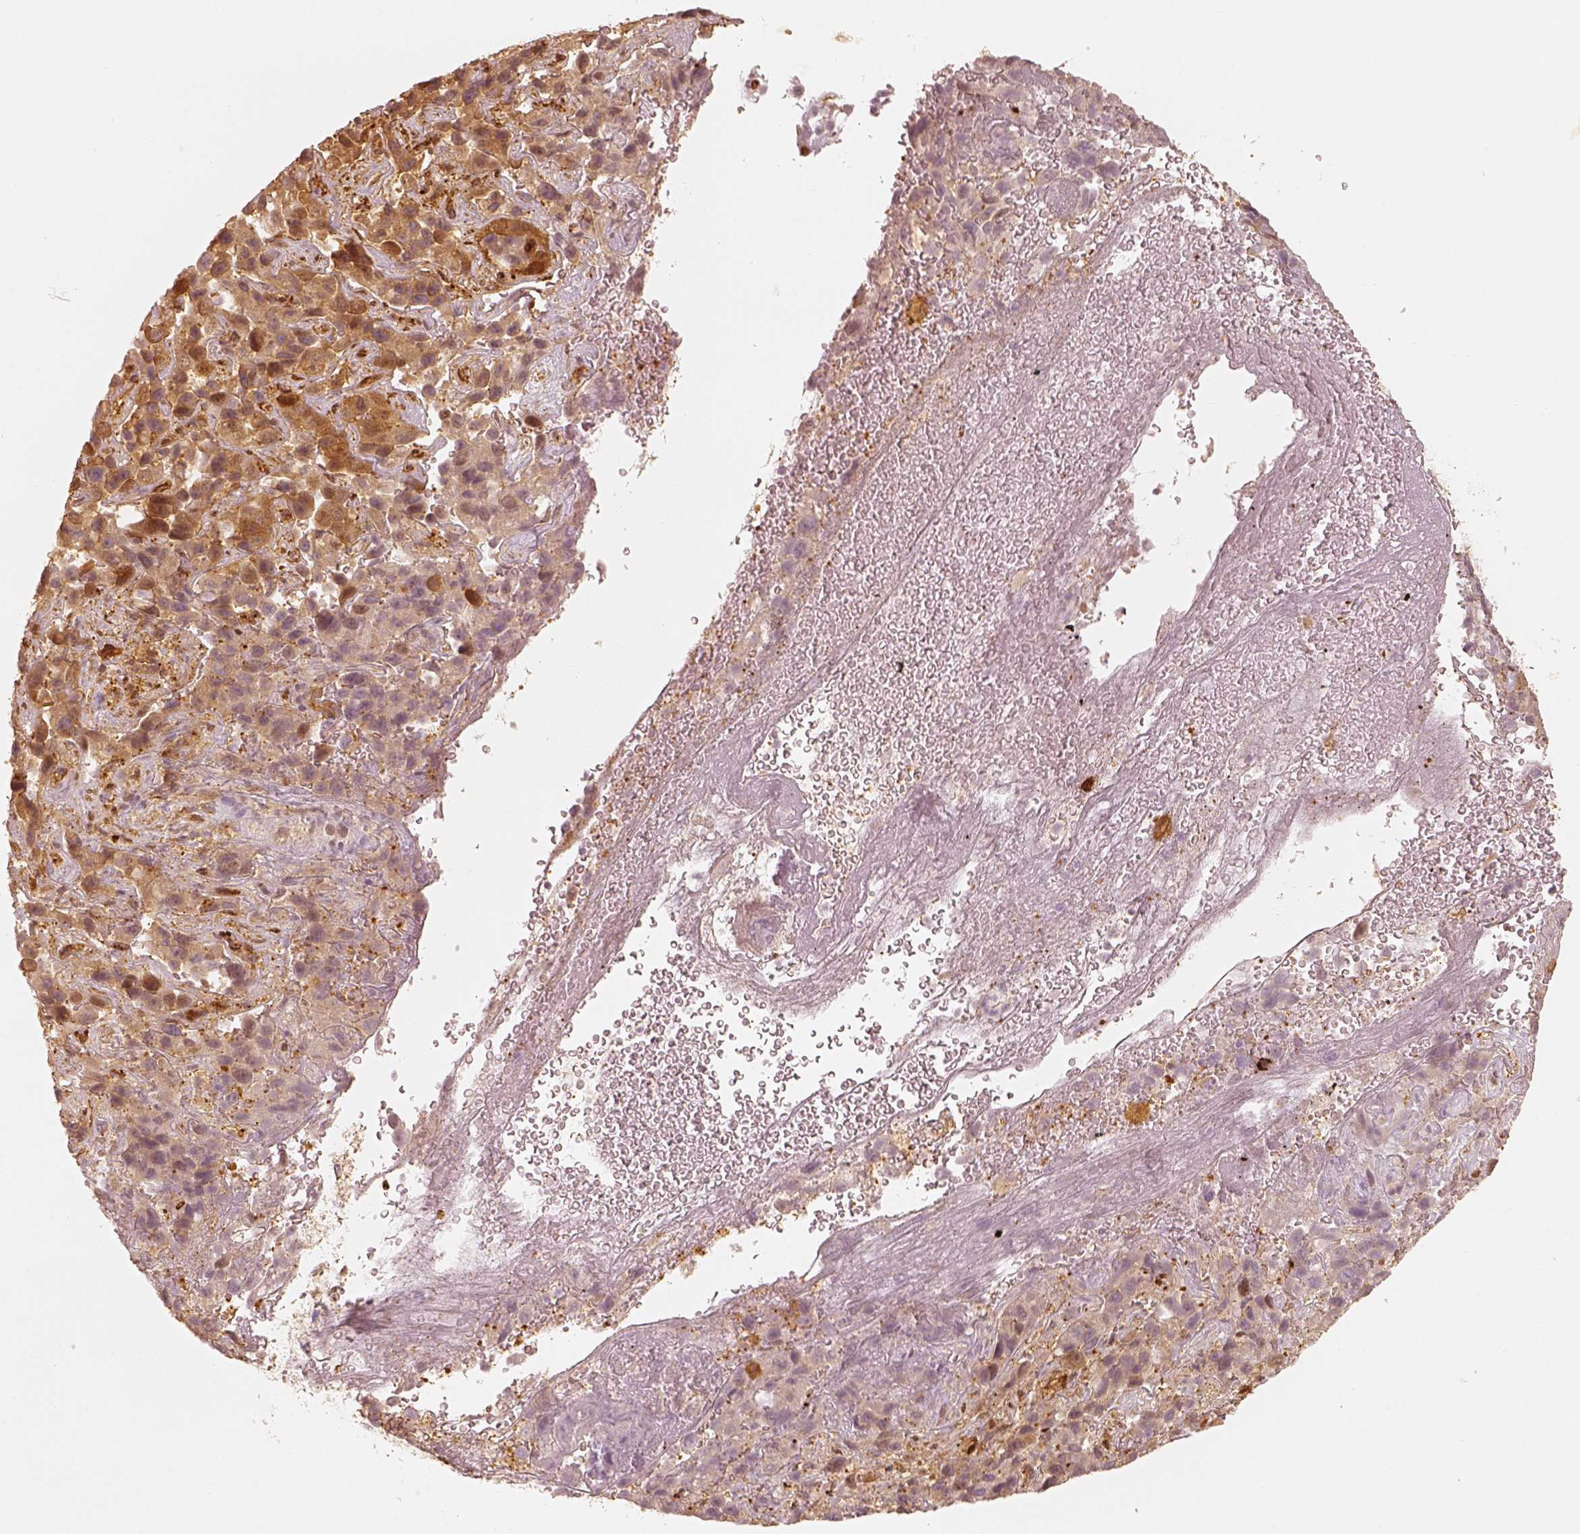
{"staining": {"intensity": "weak", "quantity": ">75%", "location": "cytoplasmic/membranous"}, "tissue": "liver cancer", "cell_type": "Tumor cells", "image_type": "cancer", "snomed": [{"axis": "morphology", "description": "Cholangiocarcinoma"}, {"axis": "topography", "description": "Liver"}], "caption": "Brown immunohistochemical staining in liver cancer (cholangiocarcinoma) displays weak cytoplasmic/membranous expression in approximately >75% of tumor cells.", "gene": "FSCN1", "patient": {"sex": "female", "age": 52}}